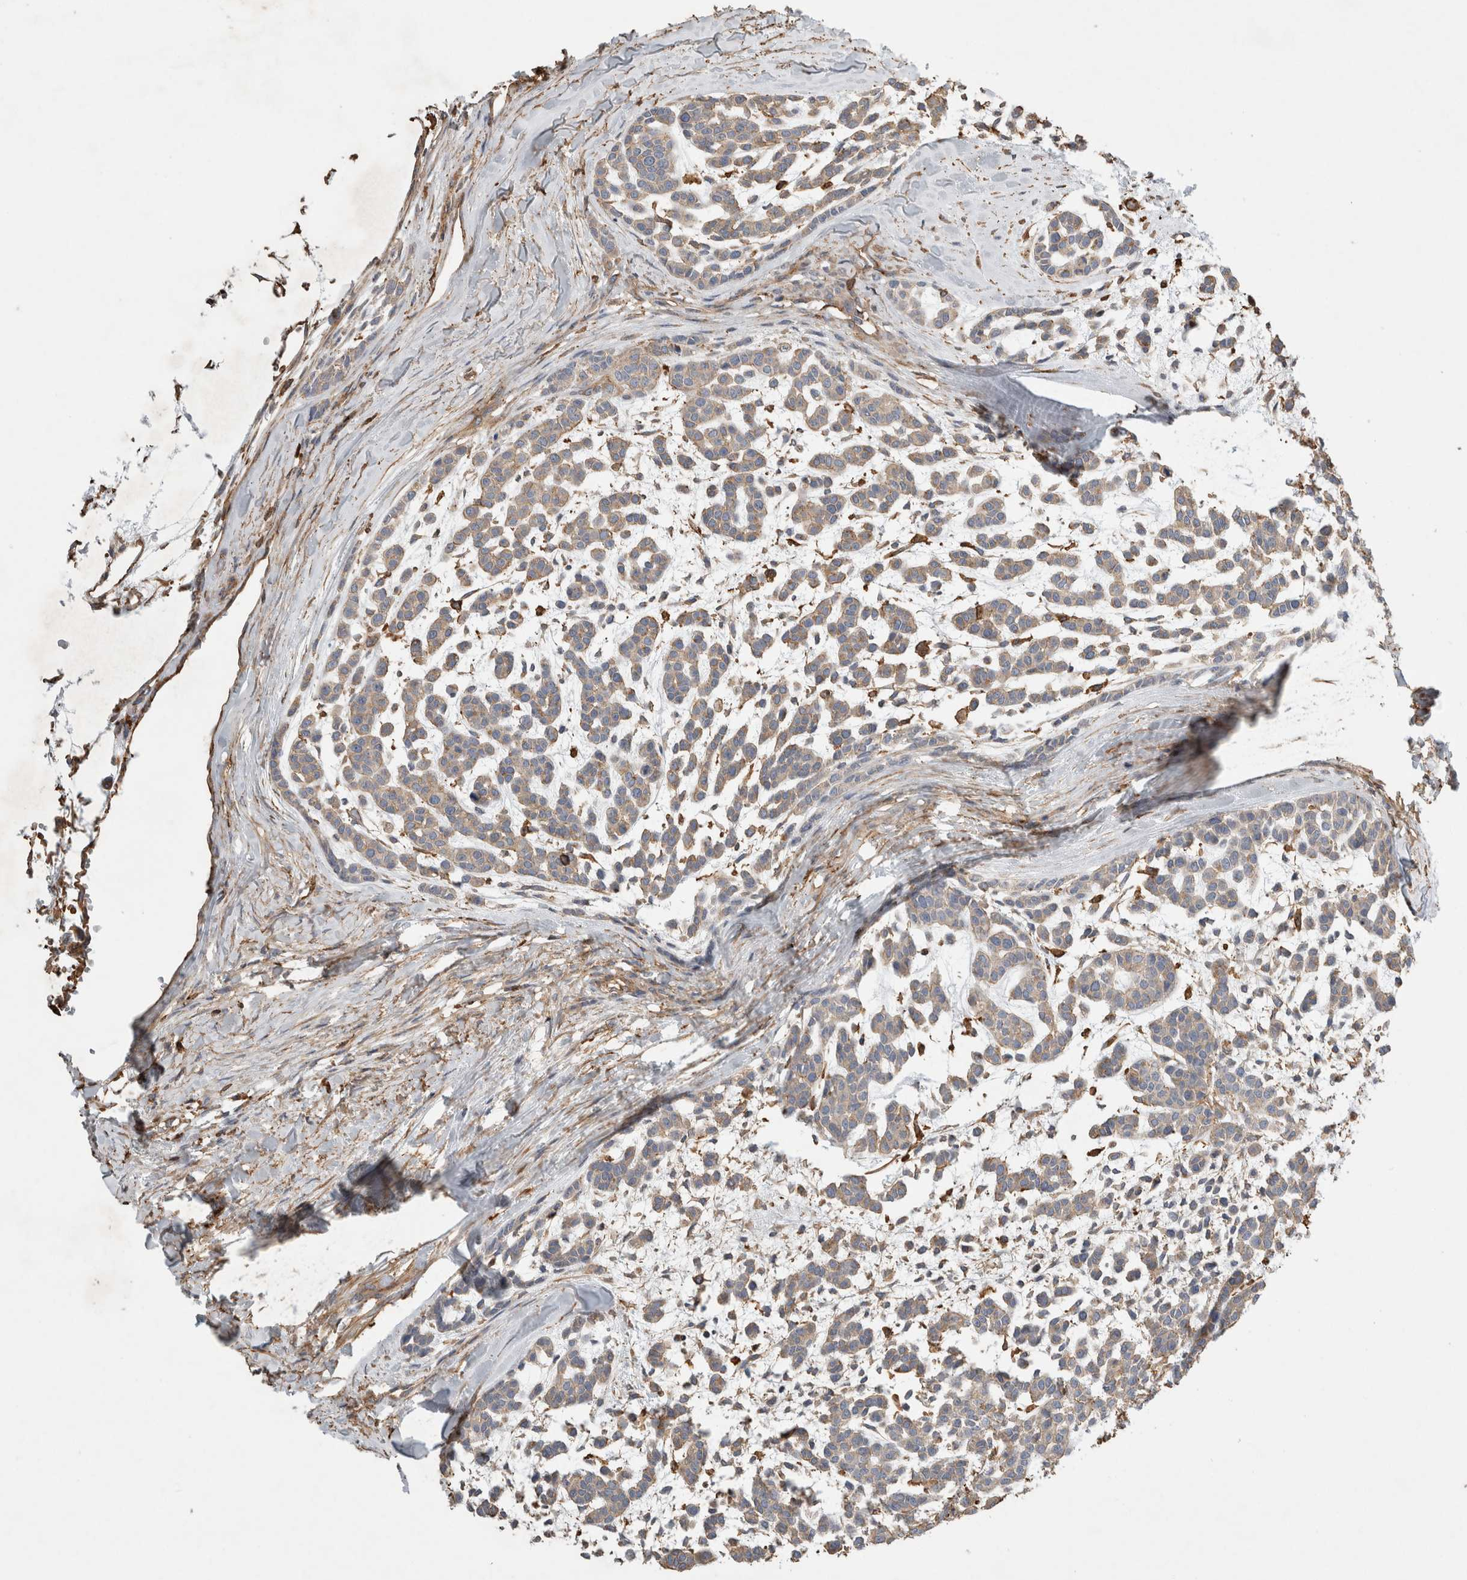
{"staining": {"intensity": "weak", "quantity": ">75%", "location": "cytoplasmic/membranous"}, "tissue": "head and neck cancer", "cell_type": "Tumor cells", "image_type": "cancer", "snomed": [{"axis": "morphology", "description": "Adenocarcinoma, NOS"}, {"axis": "morphology", "description": "Adenoma, NOS"}, {"axis": "topography", "description": "Head-Neck"}], "caption": "There is low levels of weak cytoplasmic/membranous expression in tumor cells of head and neck cancer, as demonstrated by immunohistochemical staining (brown color).", "gene": "GPER1", "patient": {"sex": "female", "age": 55}}